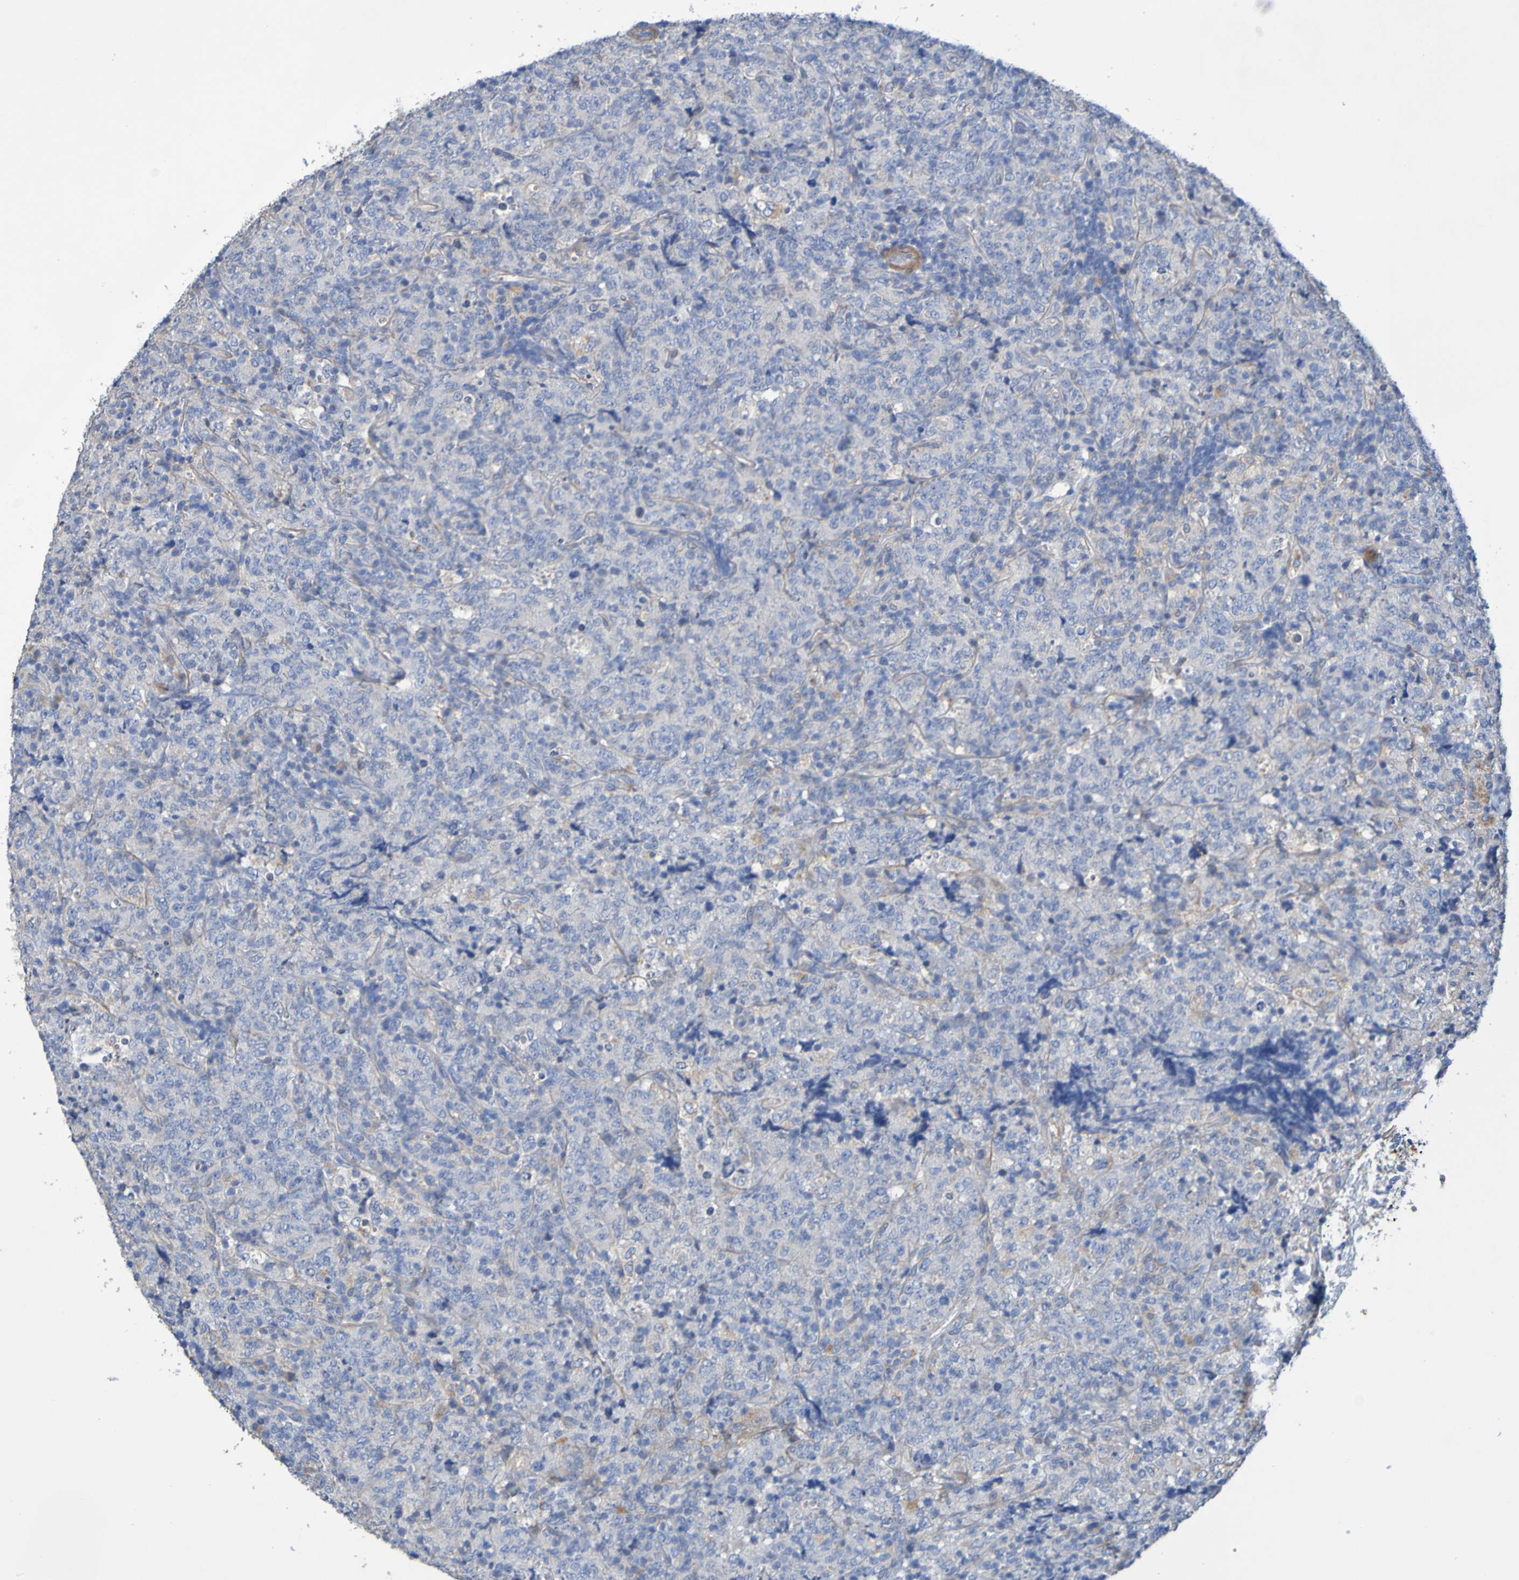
{"staining": {"intensity": "moderate", "quantity": "<25%", "location": "cytoplasmic/membranous"}, "tissue": "lymphoma", "cell_type": "Tumor cells", "image_type": "cancer", "snomed": [{"axis": "morphology", "description": "Malignant lymphoma, non-Hodgkin's type, High grade"}, {"axis": "topography", "description": "Tonsil"}], "caption": "Approximately <25% of tumor cells in lymphoma display moderate cytoplasmic/membranous protein positivity as visualized by brown immunohistochemical staining.", "gene": "SRPRB", "patient": {"sex": "female", "age": 36}}